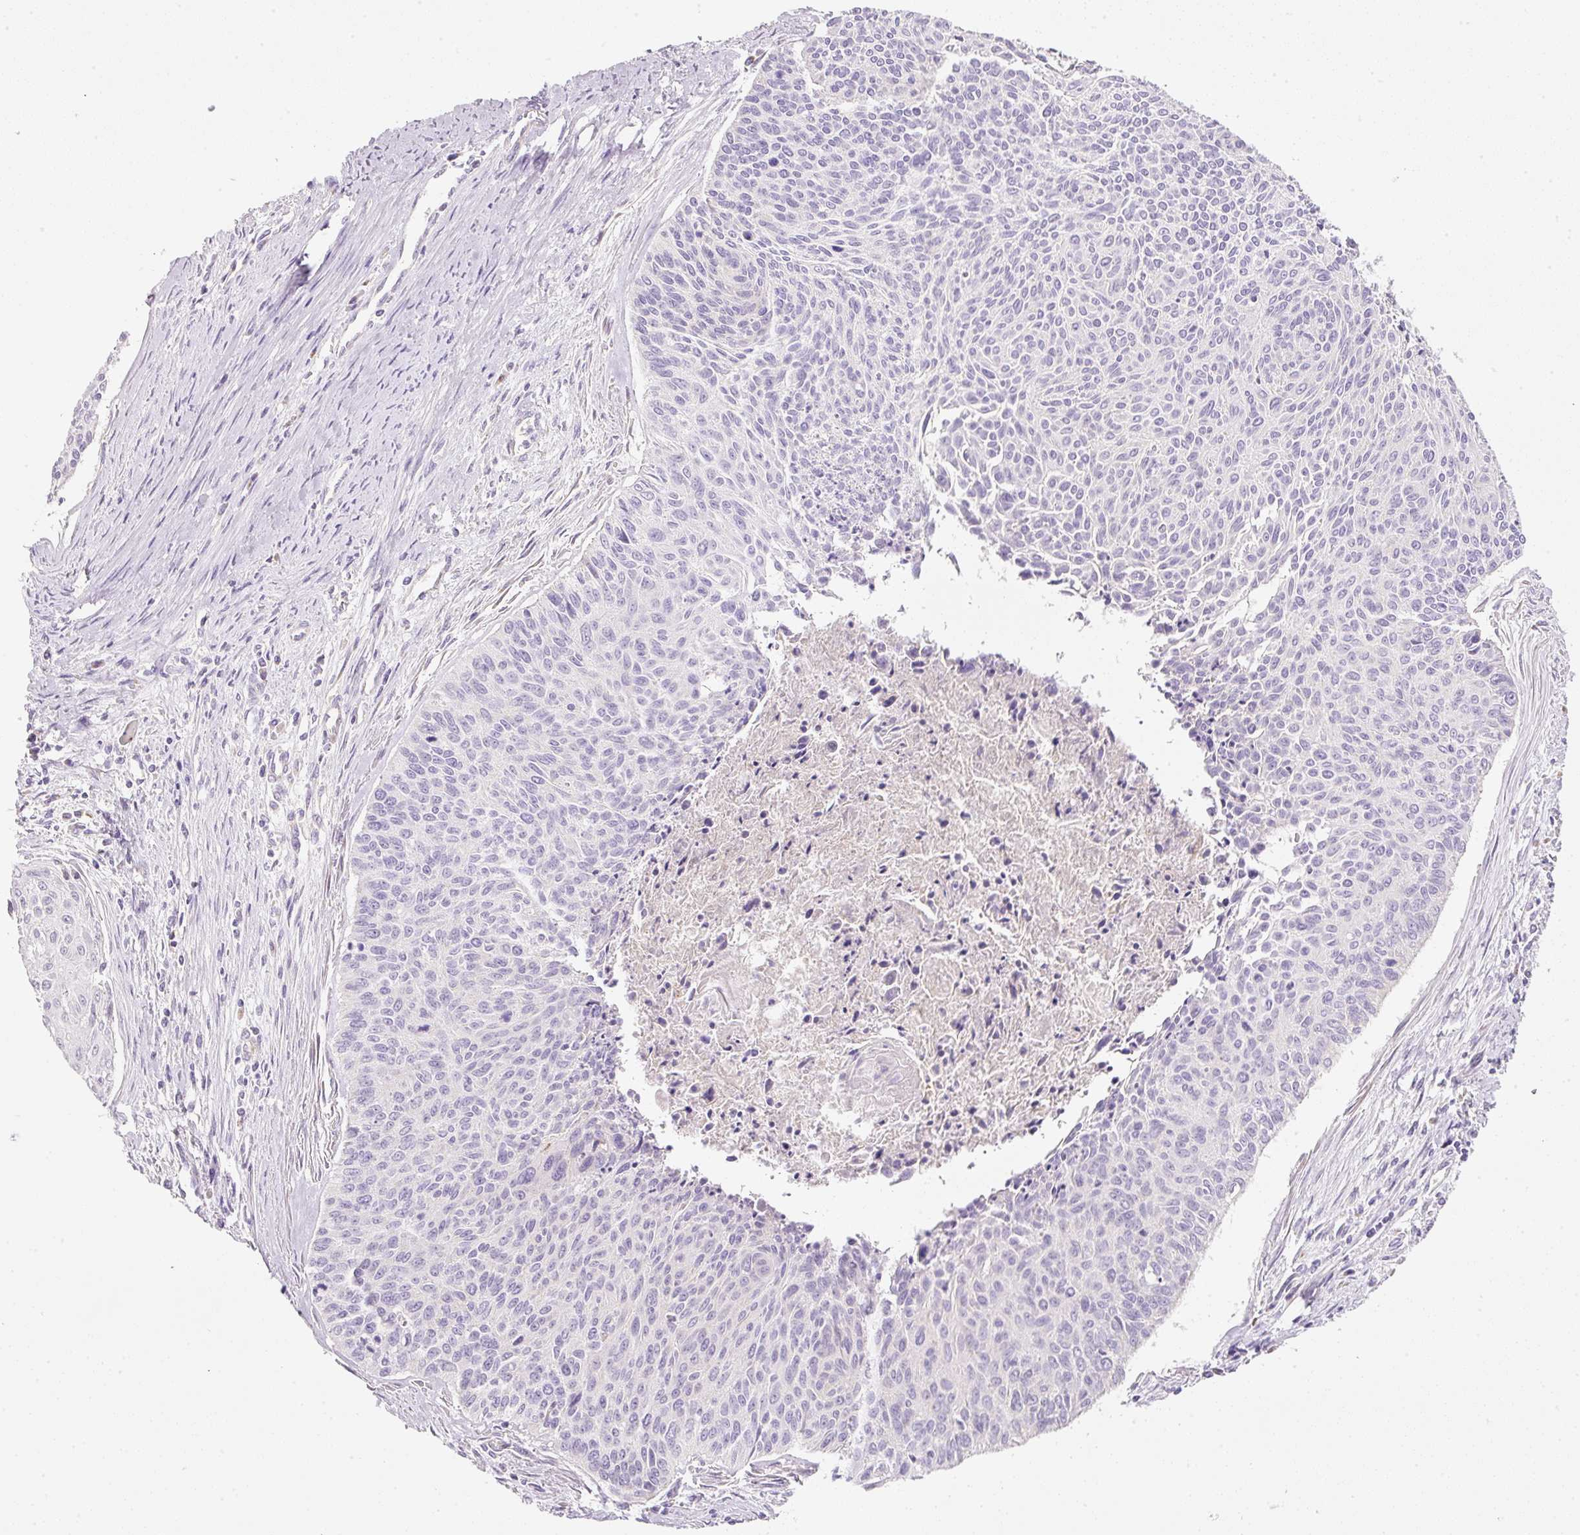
{"staining": {"intensity": "negative", "quantity": "none", "location": "none"}, "tissue": "cervical cancer", "cell_type": "Tumor cells", "image_type": "cancer", "snomed": [{"axis": "morphology", "description": "Squamous cell carcinoma, NOS"}, {"axis": "topography", "description": "Cervix"}], "caption": "Tumor cells are negative for brown protein staining in cervical squamous cell carcinoma.", "gene": "NDUFA1", "patient": {"sex": "female", "age": 55}}